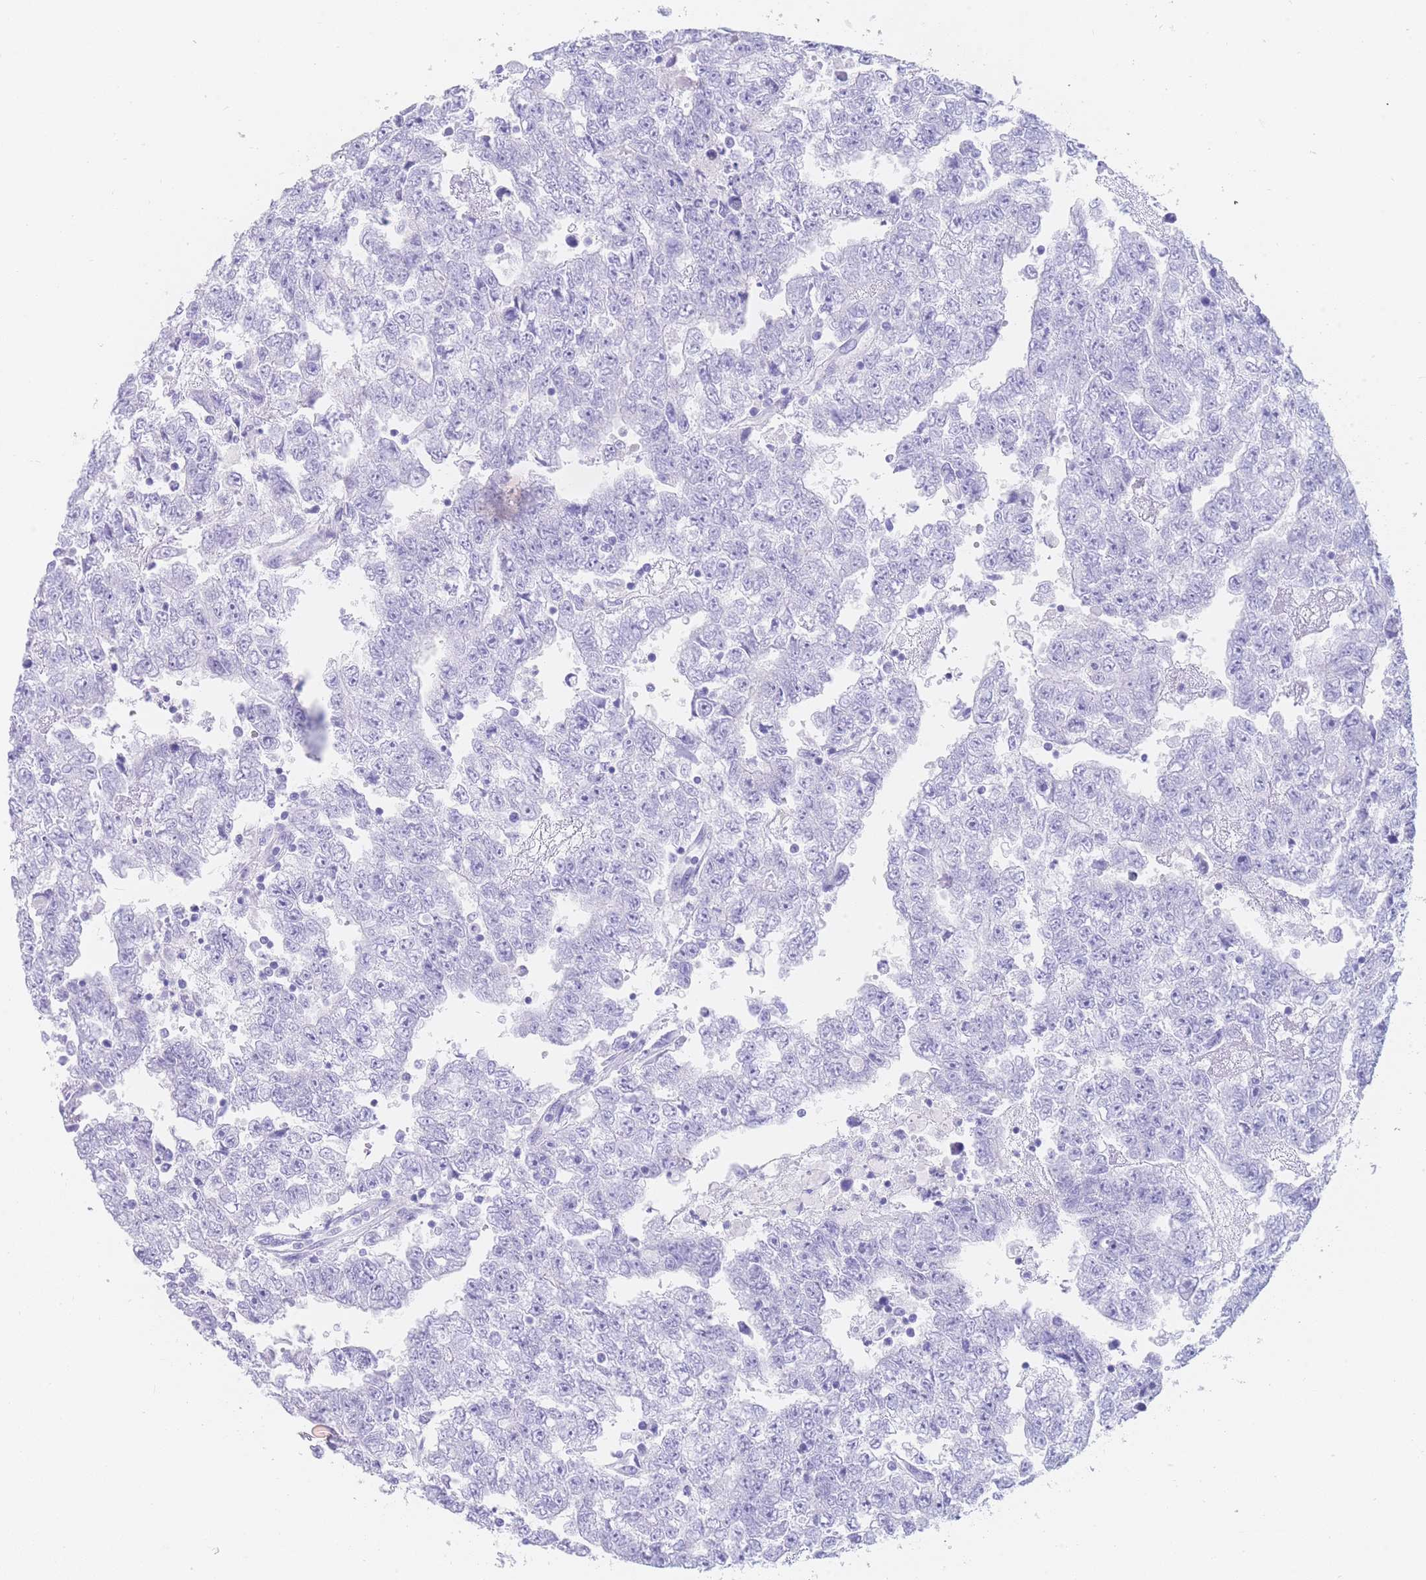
{"staining": {"intensity": "negative", "quantity": "none", "location": "none"}, "tissue": "testis cancer", "cell_type": "Tumor cells", "image_type": "cancer", "snomed": [{"axis": "morphology", "description": "Carcinoma, Embryonal, NOS"}, {"axis": "topography", "description": "Testis"}], "caption": "An image of testis cancer (embryonal carcinoma) stained for a protein exhibits no brown staining in tumor cells.", "gene": "LZTFL1", "patient": {"sex": "male", "age": 25}}